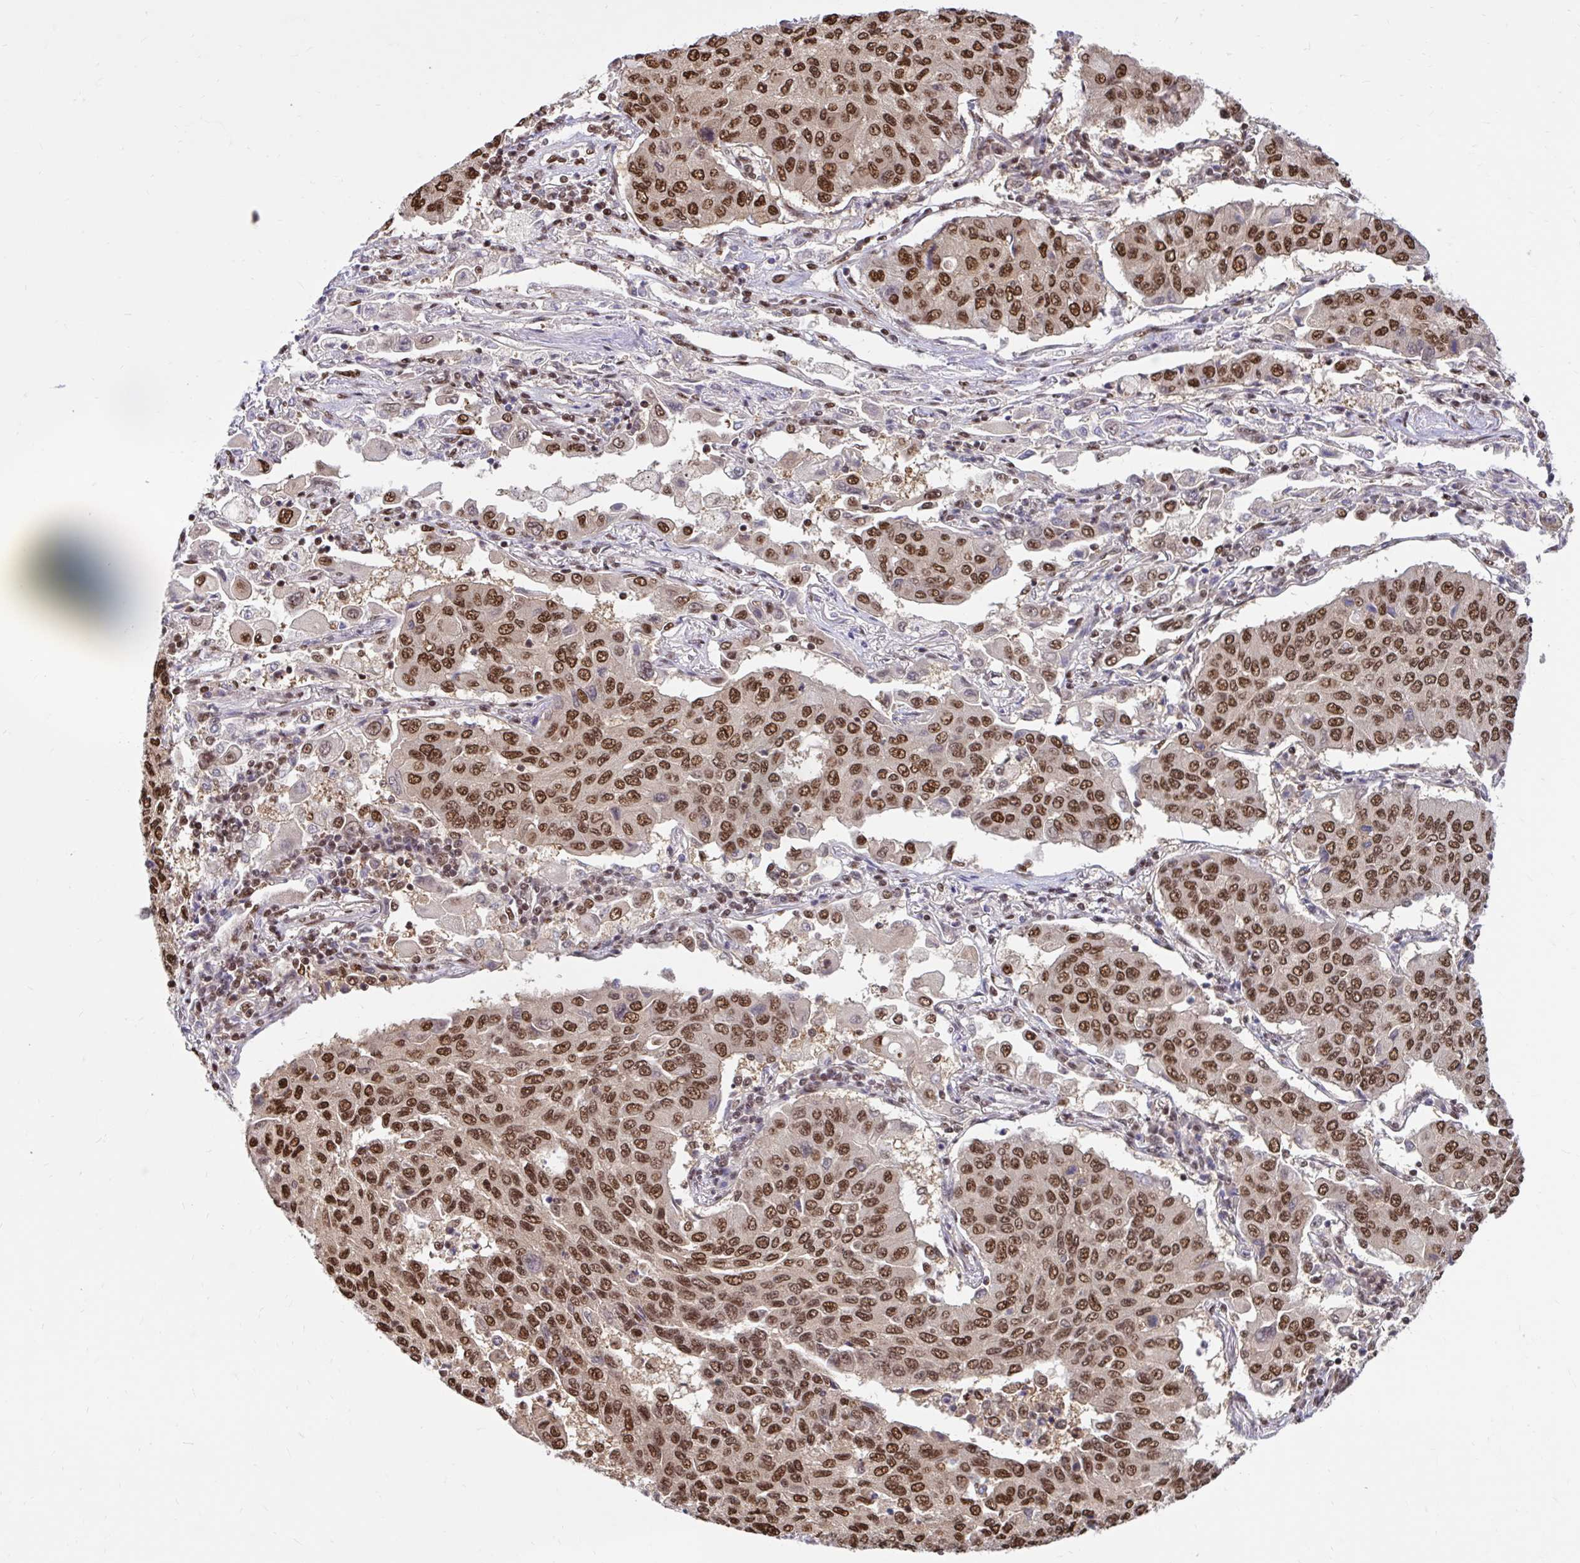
{"staining": {"intensity": "moderate", "quantity": ">75%", "location": "nuclear"}, "tissue": "lung cancer", "cell_type": "Tumor cells", "image_type": "cancer", "snomed": [{"axis": "morphology", "description": "Squamous cell carcinoma, NOS"}, {"axis": "topography", "description": "Lung"}], "caption": "A histopathology image of human lung cancer (squamous cell carcinoma) stained for a protein displays moderate nuclear brown staining in tumor cells.", "gene": "ABCA9", "patient": {"sex": "male", "age": 74}}